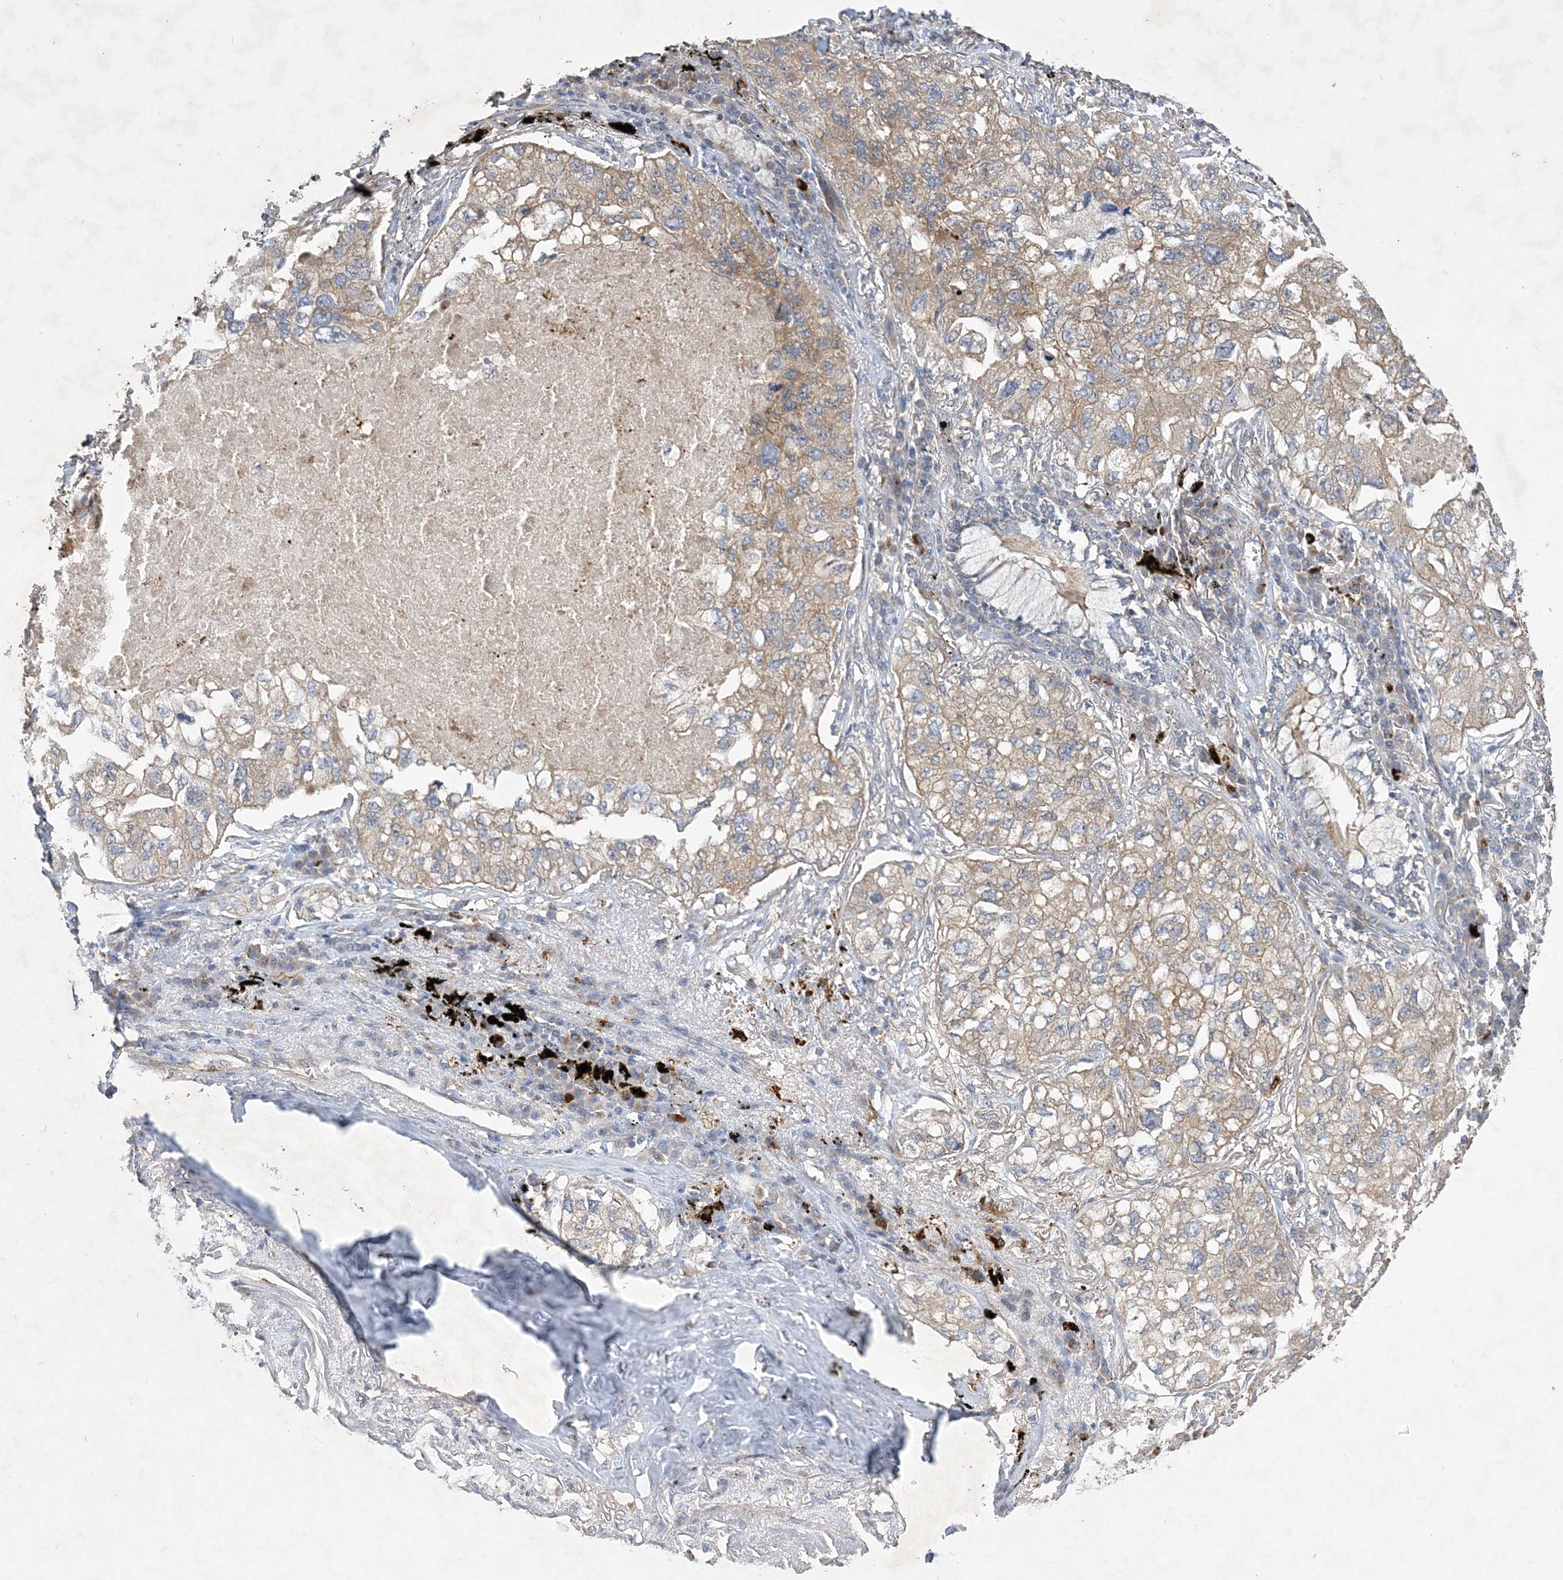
{"staining": {"intensity": "weak", "quantity": ">75%", "location": "cytoplasmic/membranous"}, "tissue": "lung cancer", "cell_type": "Tumor cells", "image_type": "cancer", "snomed": [{"axis": "morphology", "description": "Adenocarcinoma, NOS"}, {"axis": "topography", "description": "Lung"}], "caption": "A low amount of weak cytoplasmic/membranous positivity is identified in approximately >75% of tumor cells in lung cancer (adenocarcinoma) tissue.", "gene": "FEZ2", "patient": {"sex": "male", "age": 65}}